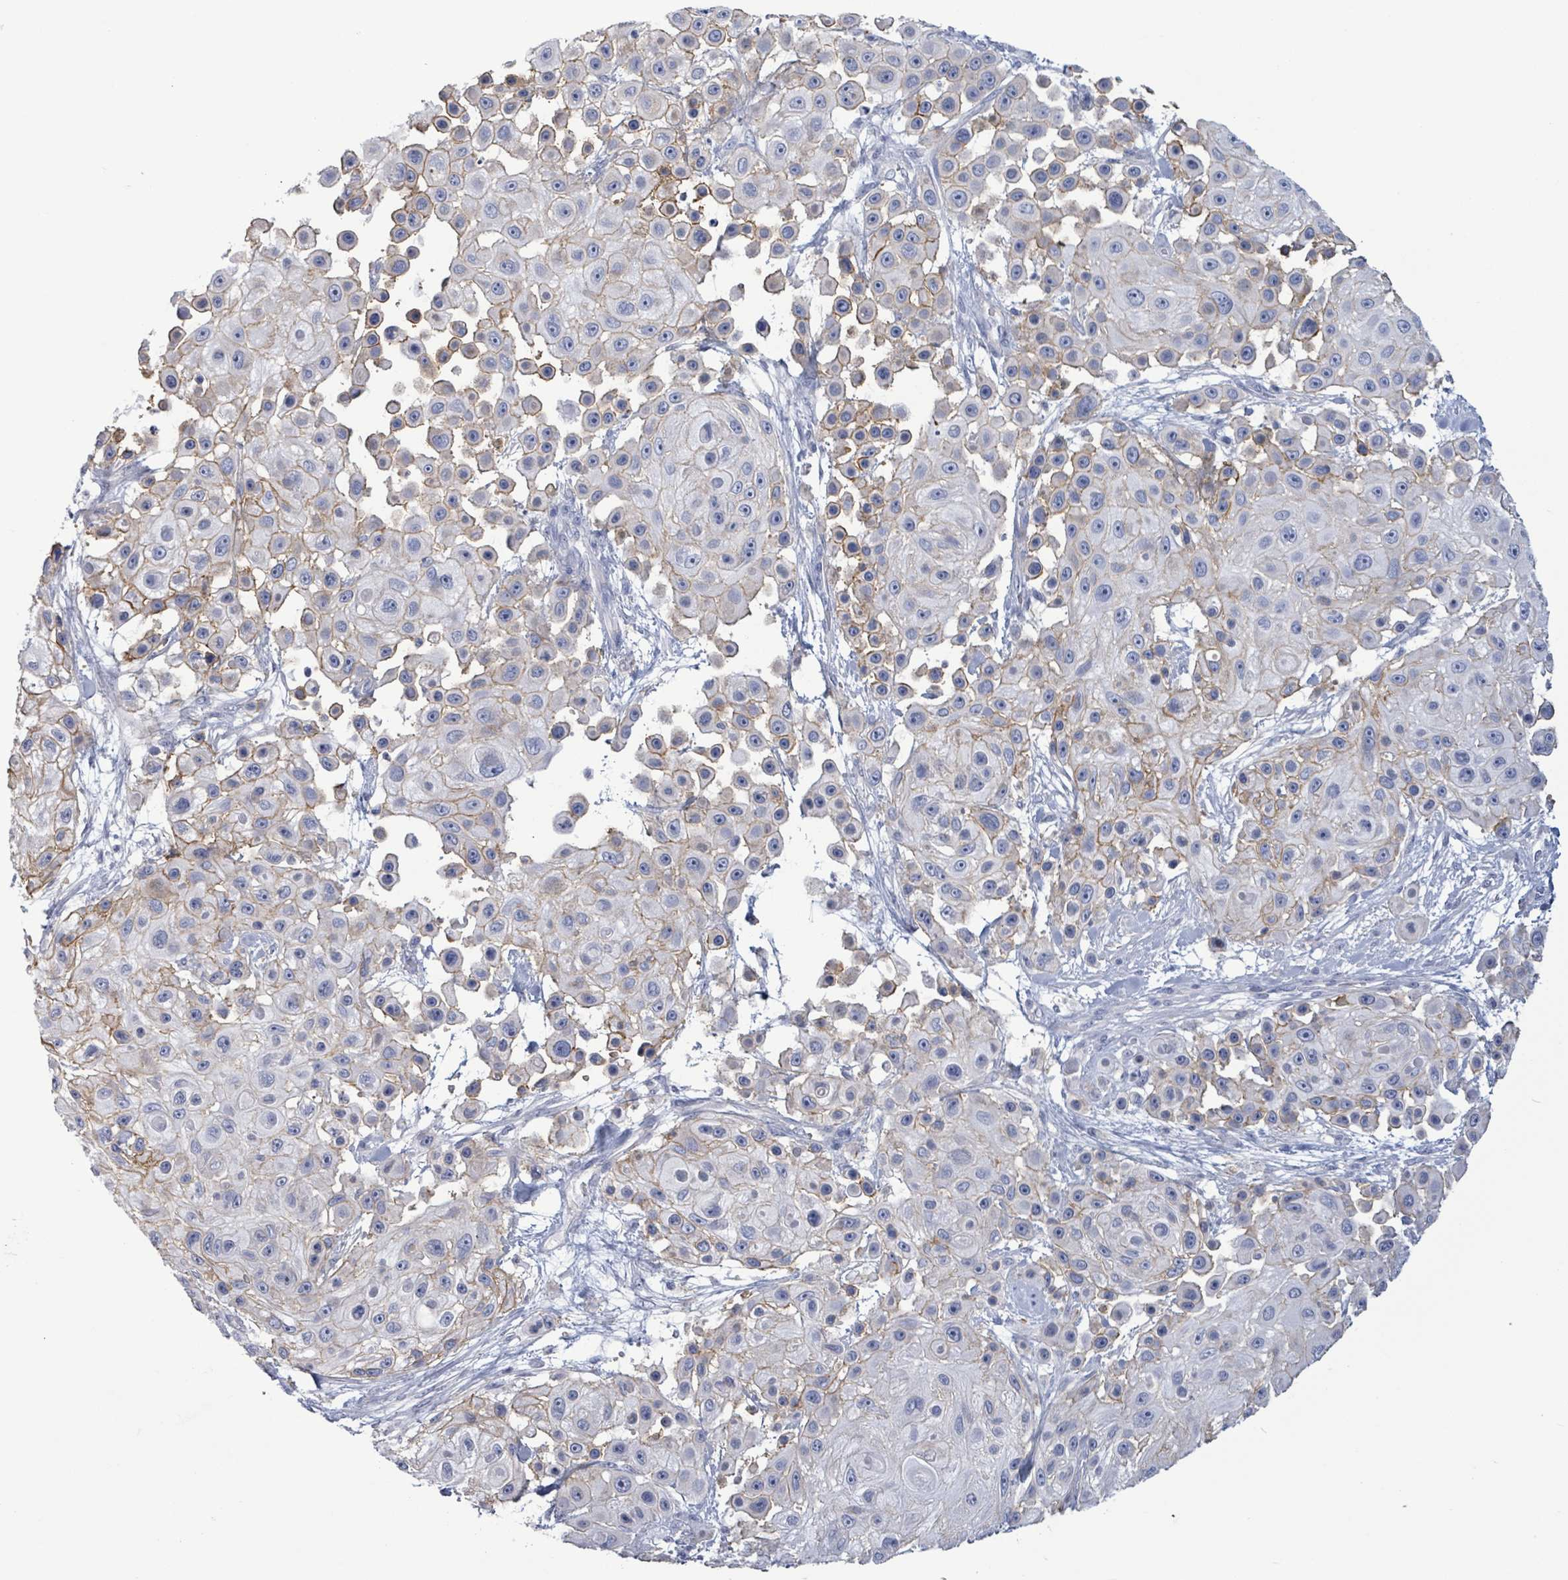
{"staining": {"intensity": "weak", "quantity": "25%-75%", "location": "cytoplasmic/membranous"}, "tissue": "skin cancer", "cell_type": "Tumor cells", "image_type": "cancer", "snomed": [{"axis": "morphology", "description": "Squamous cell carcinoma, NOS"}, {"axis": "topography", "description": "Skin"}], "caption": "This photomicrograph exhibits immunohistochemistry (IHC) staining of human skin squamous cell carcinoma, with low weak cytoplasmic/membranous staining in approximately 25%-75% of tumor cells.", "gene": "BSG", "patient": {"sex": "male", "age": 67}}